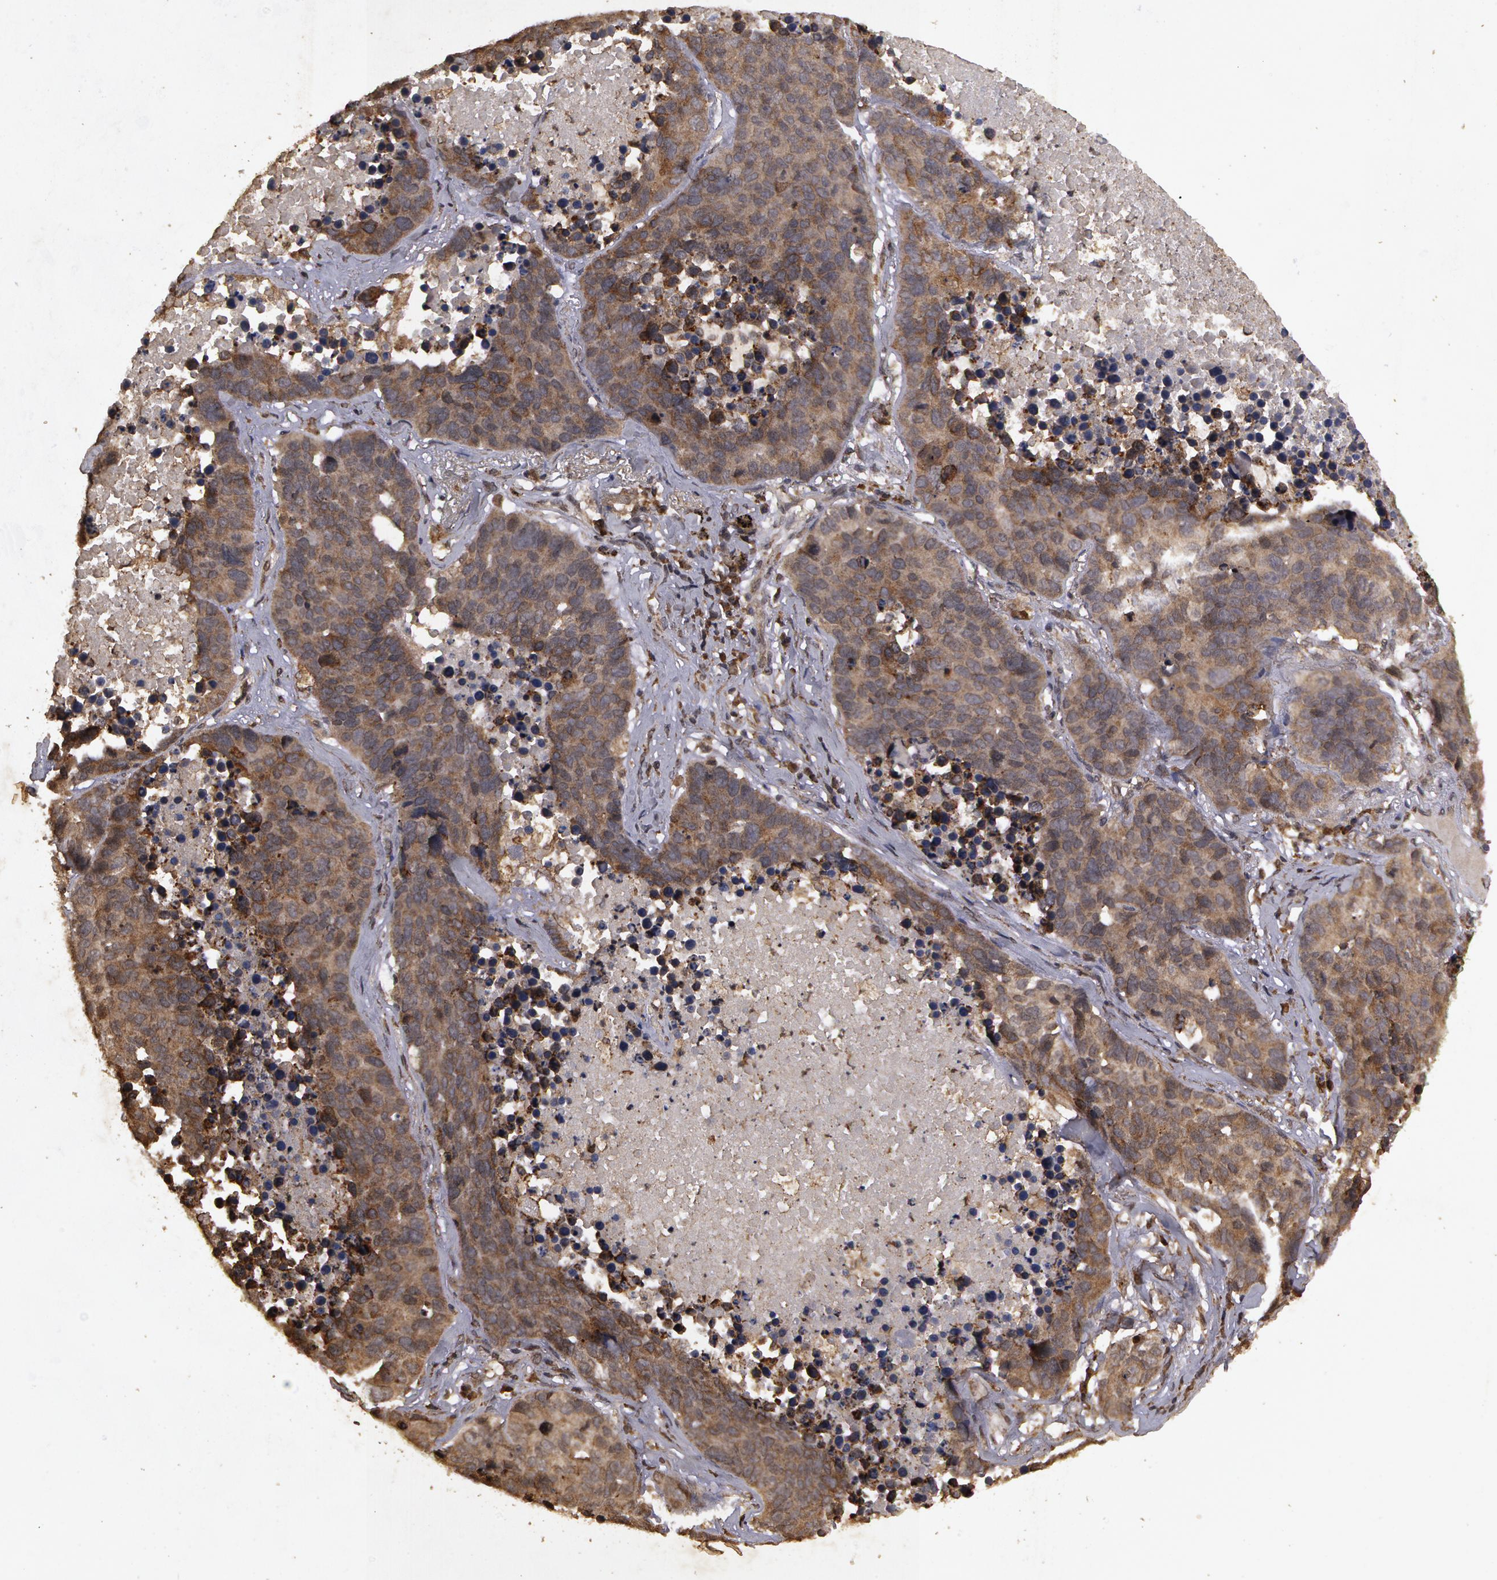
{"staining": {"intensity": "weak", "quantity": ">75%", "location": "cytoplasmic/membranous"}, "tissue": "lung cancer", "cell_type": "Tumor cells", "image_type": "cancer", "snomed": [{"axis": "morphology", "description": "Carcinoid, malignant, NOS"}, {"axis": "topography", "description": "Lung"}], "caption": "Protein expression analysis of human lung cancer (malignant carcinoid) reveals weak cytoplasmic/membranous positivity in about >75% of tumor cells. (DAB IHC, brown staining for protein, blue staining for nuclei).", "gene": "CALR", "patient": {"sex": "male", "age": 60}}